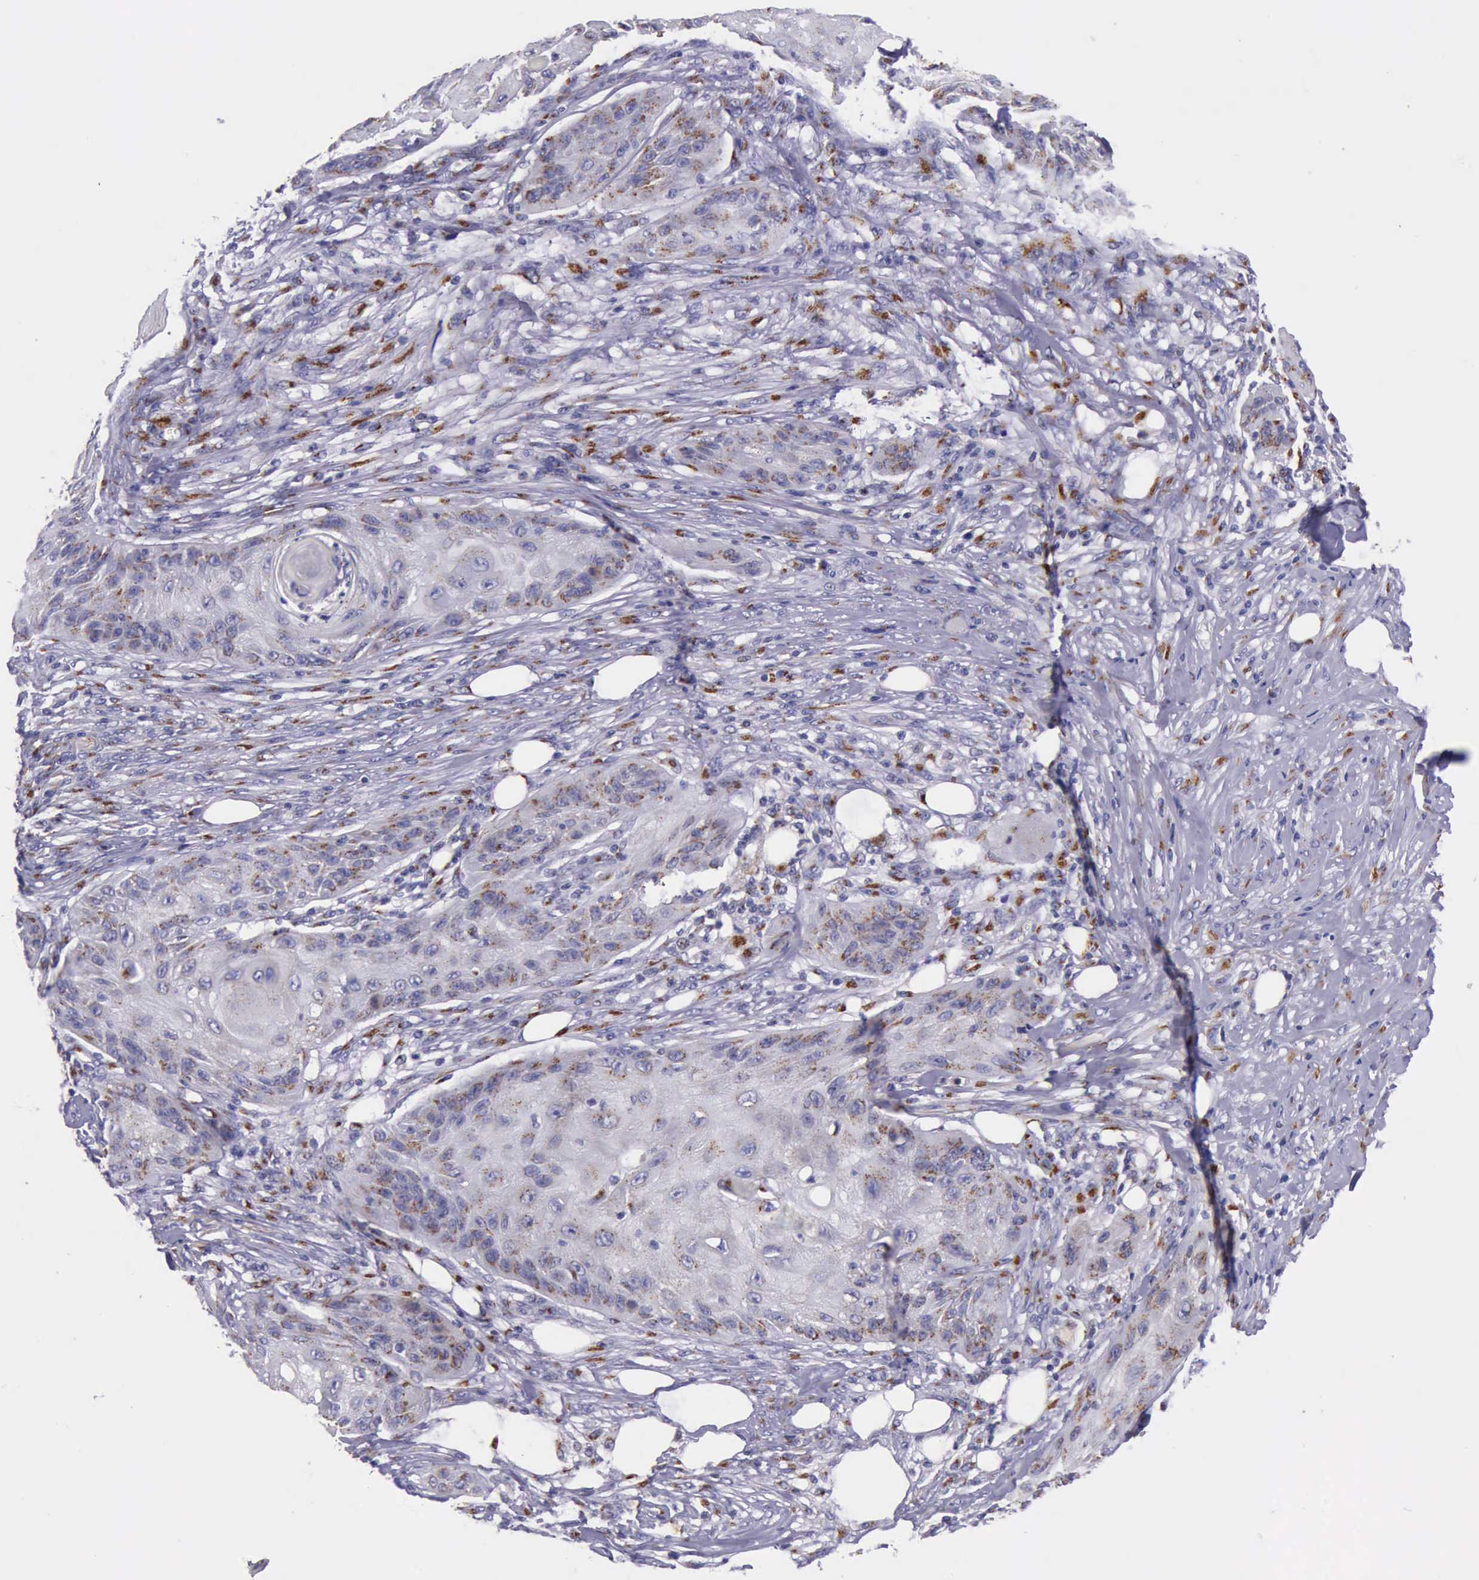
{"staining": {"intensity": "strong", "quantity": "<25%", "location": "cytoplasmic/membranous"}, "tissue": "skin cancer", "cell_type": "Tumor cells", "image_type": "cancer", "snomed": [{"axis": "morphology", "description": "Squamous cell carcinoma, NOS"}, {"axis": "topography", "description": "Skin"}], "caption": "Human skin cancer stained with a brown dye displays strong cytoplasmic/membranous positive positivity in approximately <25% of tumor cells.", "gene": "GOLGA5", "patient": {"sex": "female", "age": 88}}